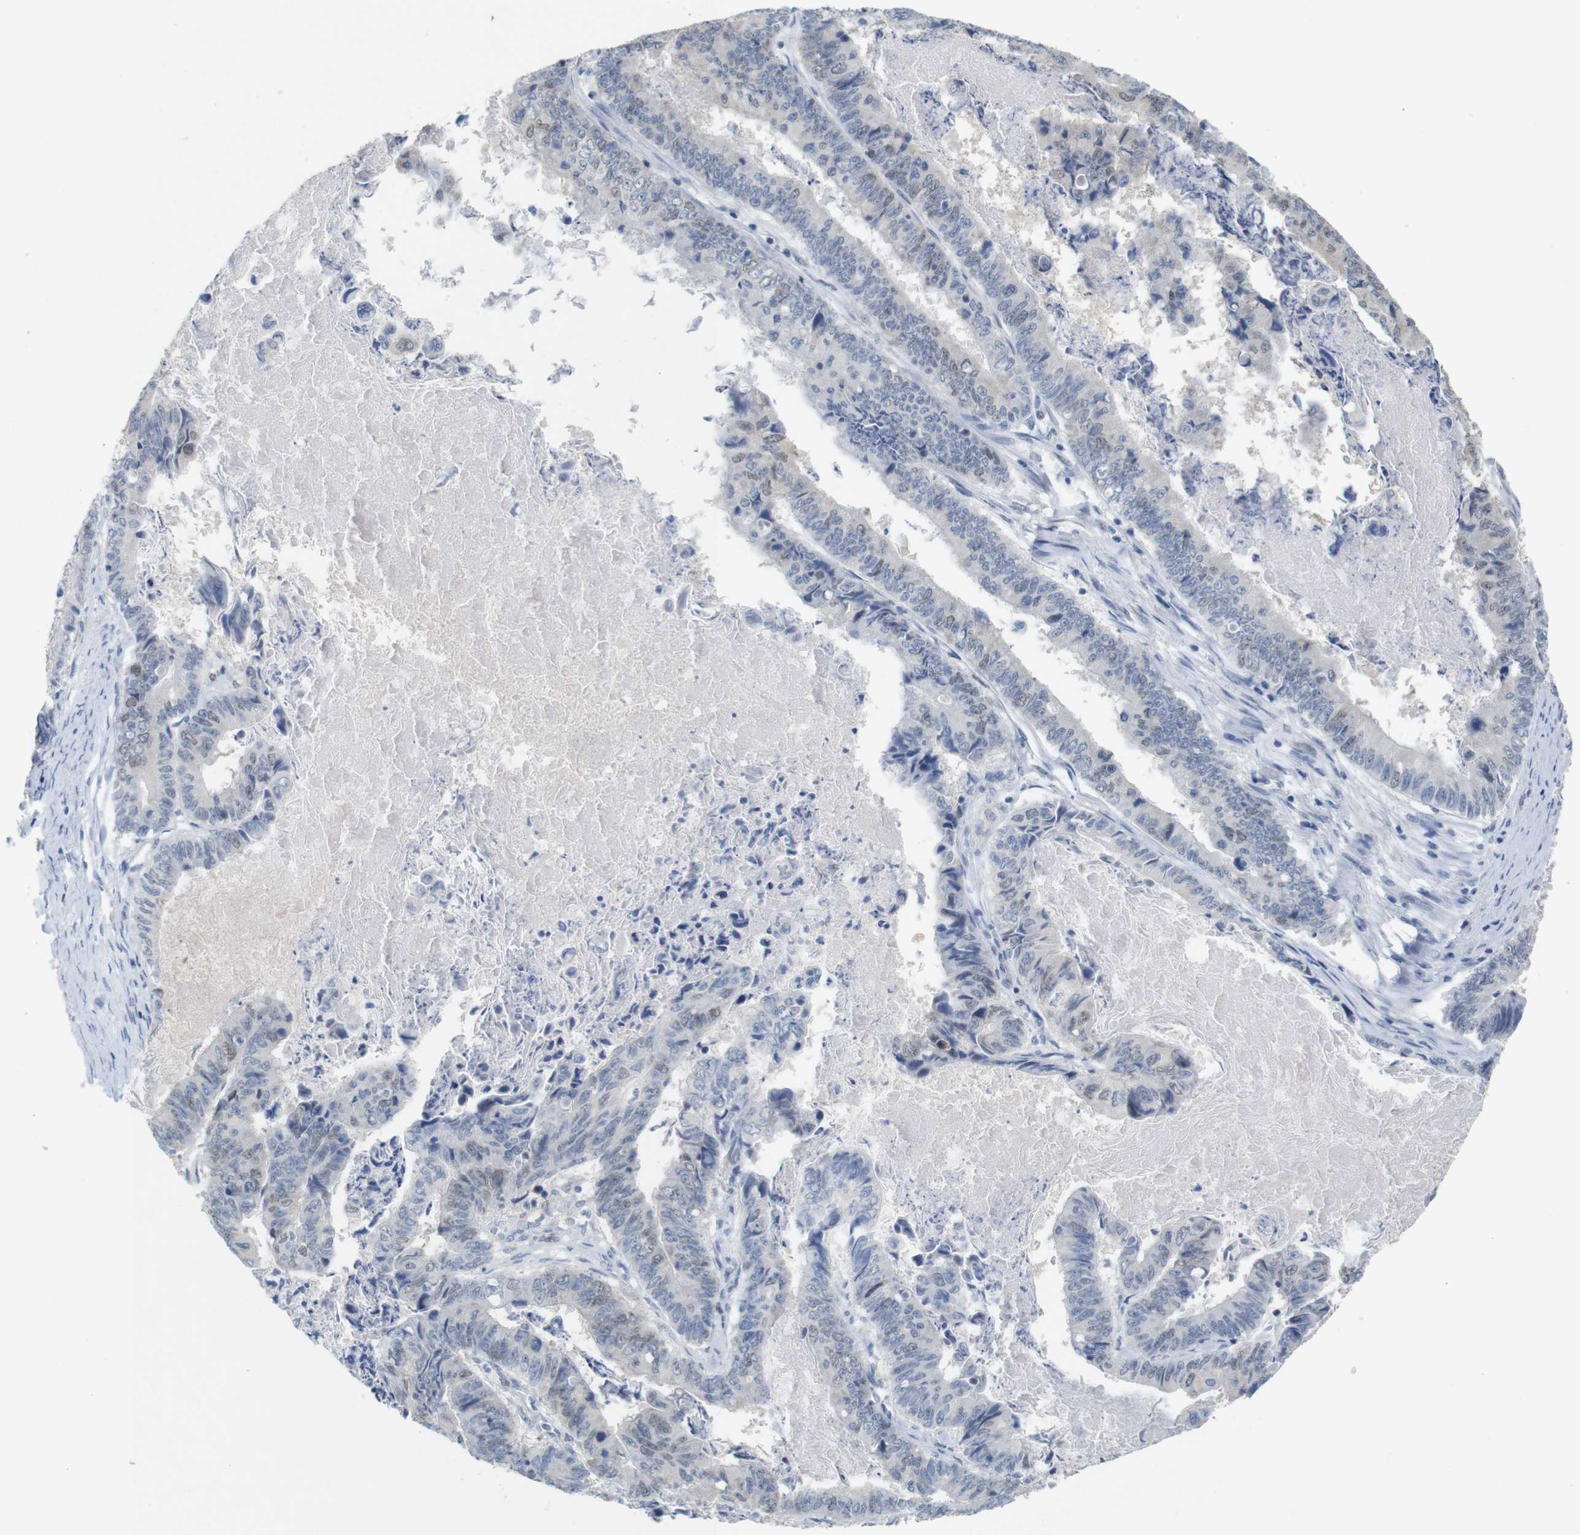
{"staining": {"intensity": "negative", "quantity": "none", "location": "none"}, "tissue": "stomach cancer", "cell_type": "Tumor cells", "image_type": "cancer", "snomed": [{"axis": "morphology", "description": "Adenocarcinoma, NOS"}, {"axis": "topography", "description": "Stomach, lower"}], "caption": "Tumor cells show no significant protein expression in stomach cancer (adenocarcinoma). The staining was performed using DAB to visualize the protein expression in brown, while the nuclei were stained in blue with hematoxylin (Magnification: 20x).", "gene": "CDK2", "patient": {"sex": "male", "age": 77}}